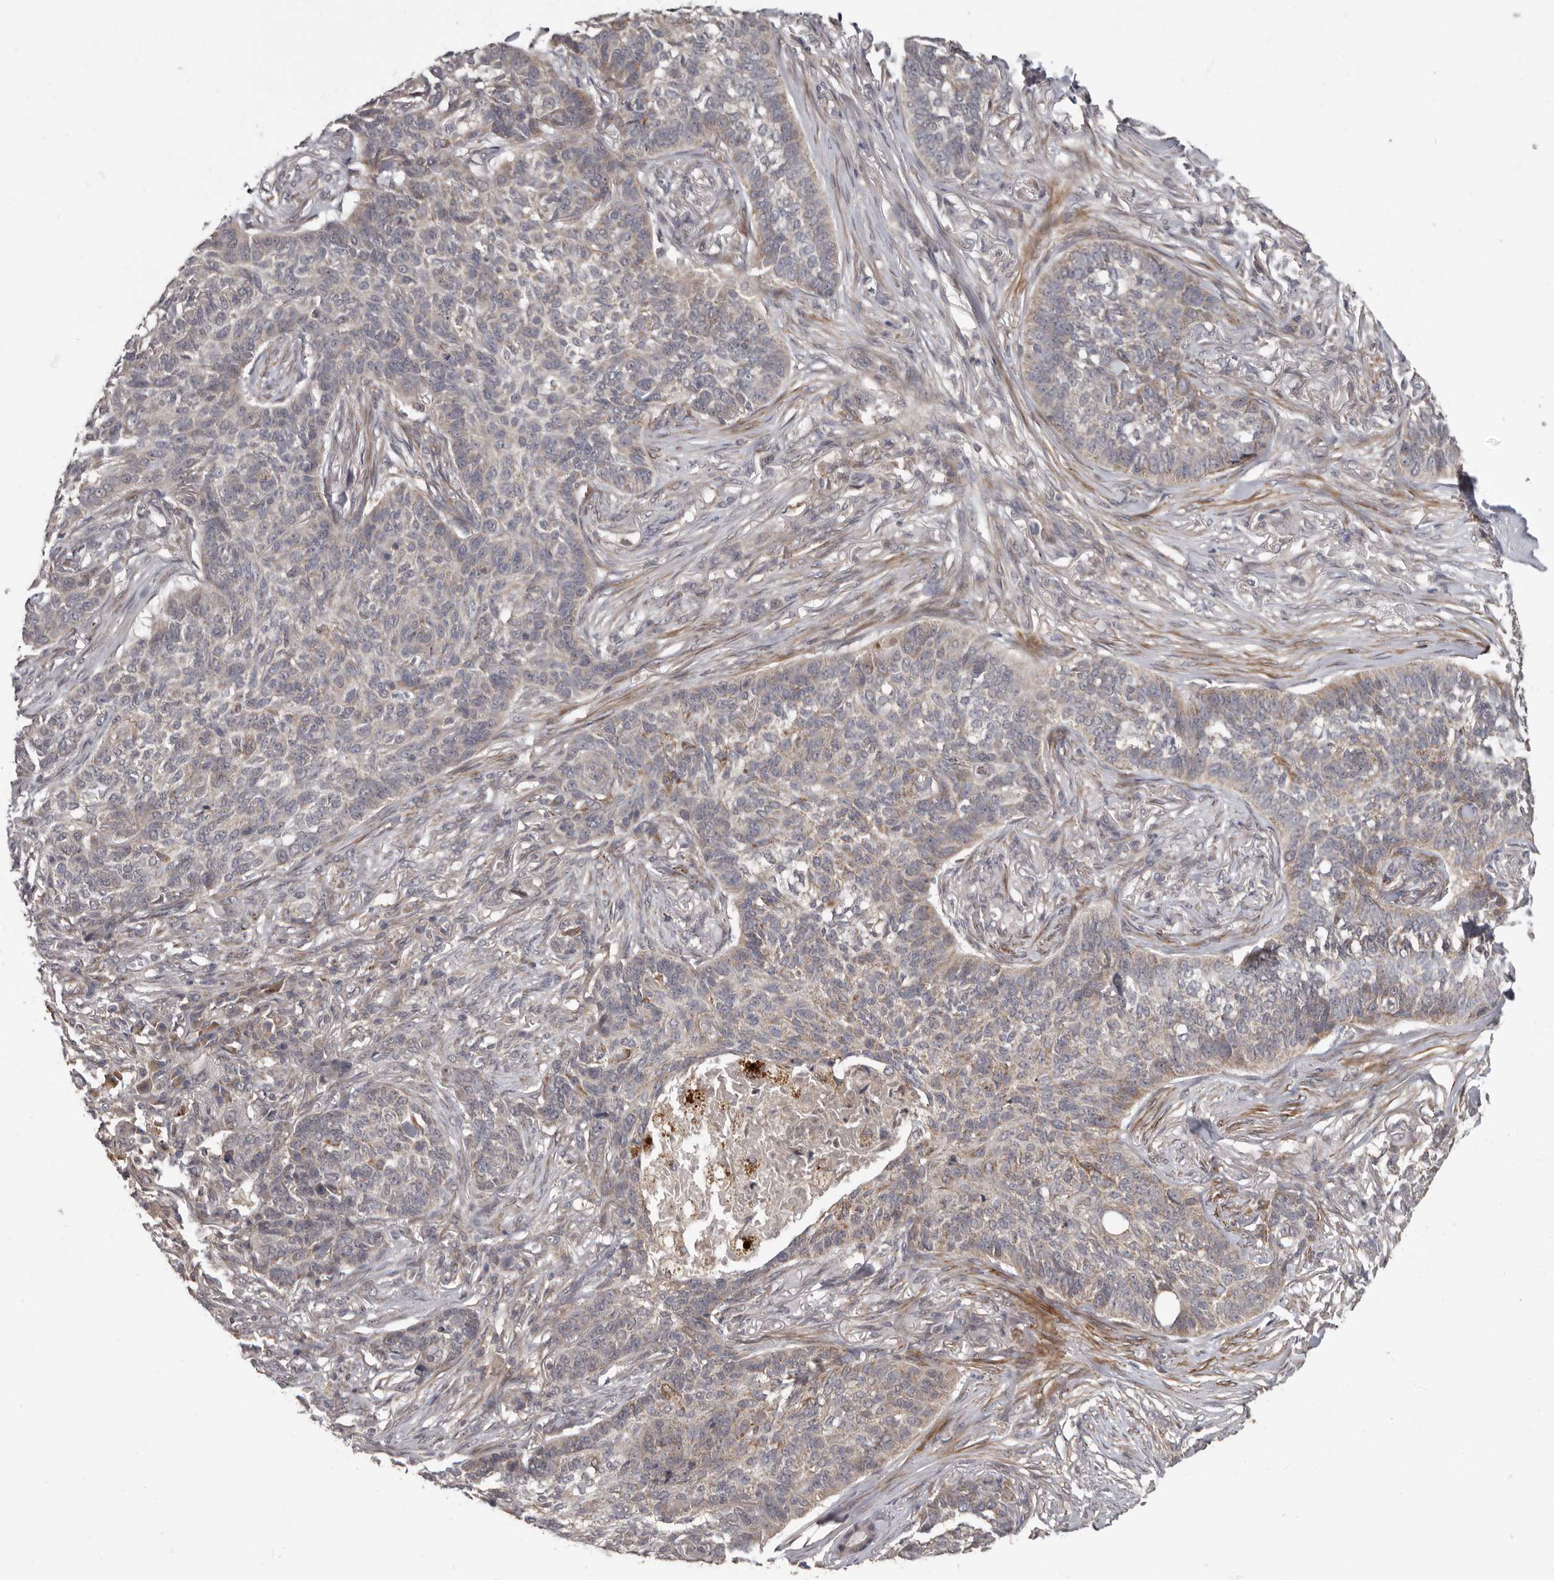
{"staining": {"intensity": "weak", "quantity": "25%-75%", "location": "cytoplasmic/membranous"}, "tissue": "skin cancer", "cell_type": "Tumor cells", "image_type": "cancer", "snomed": [{"axis": "morphology", "description": "Basal cell carcinoma"}, {"axis": "topography", "description": "Skin"}], "caption": "A low amount of weak cytoplasmic/membranous expression is present in about 25%-75% of tumor cells in skin basal cell carcinoma tissue.", "gene": "FGFR4", "patient": {"sex": "male", "age": 85}}